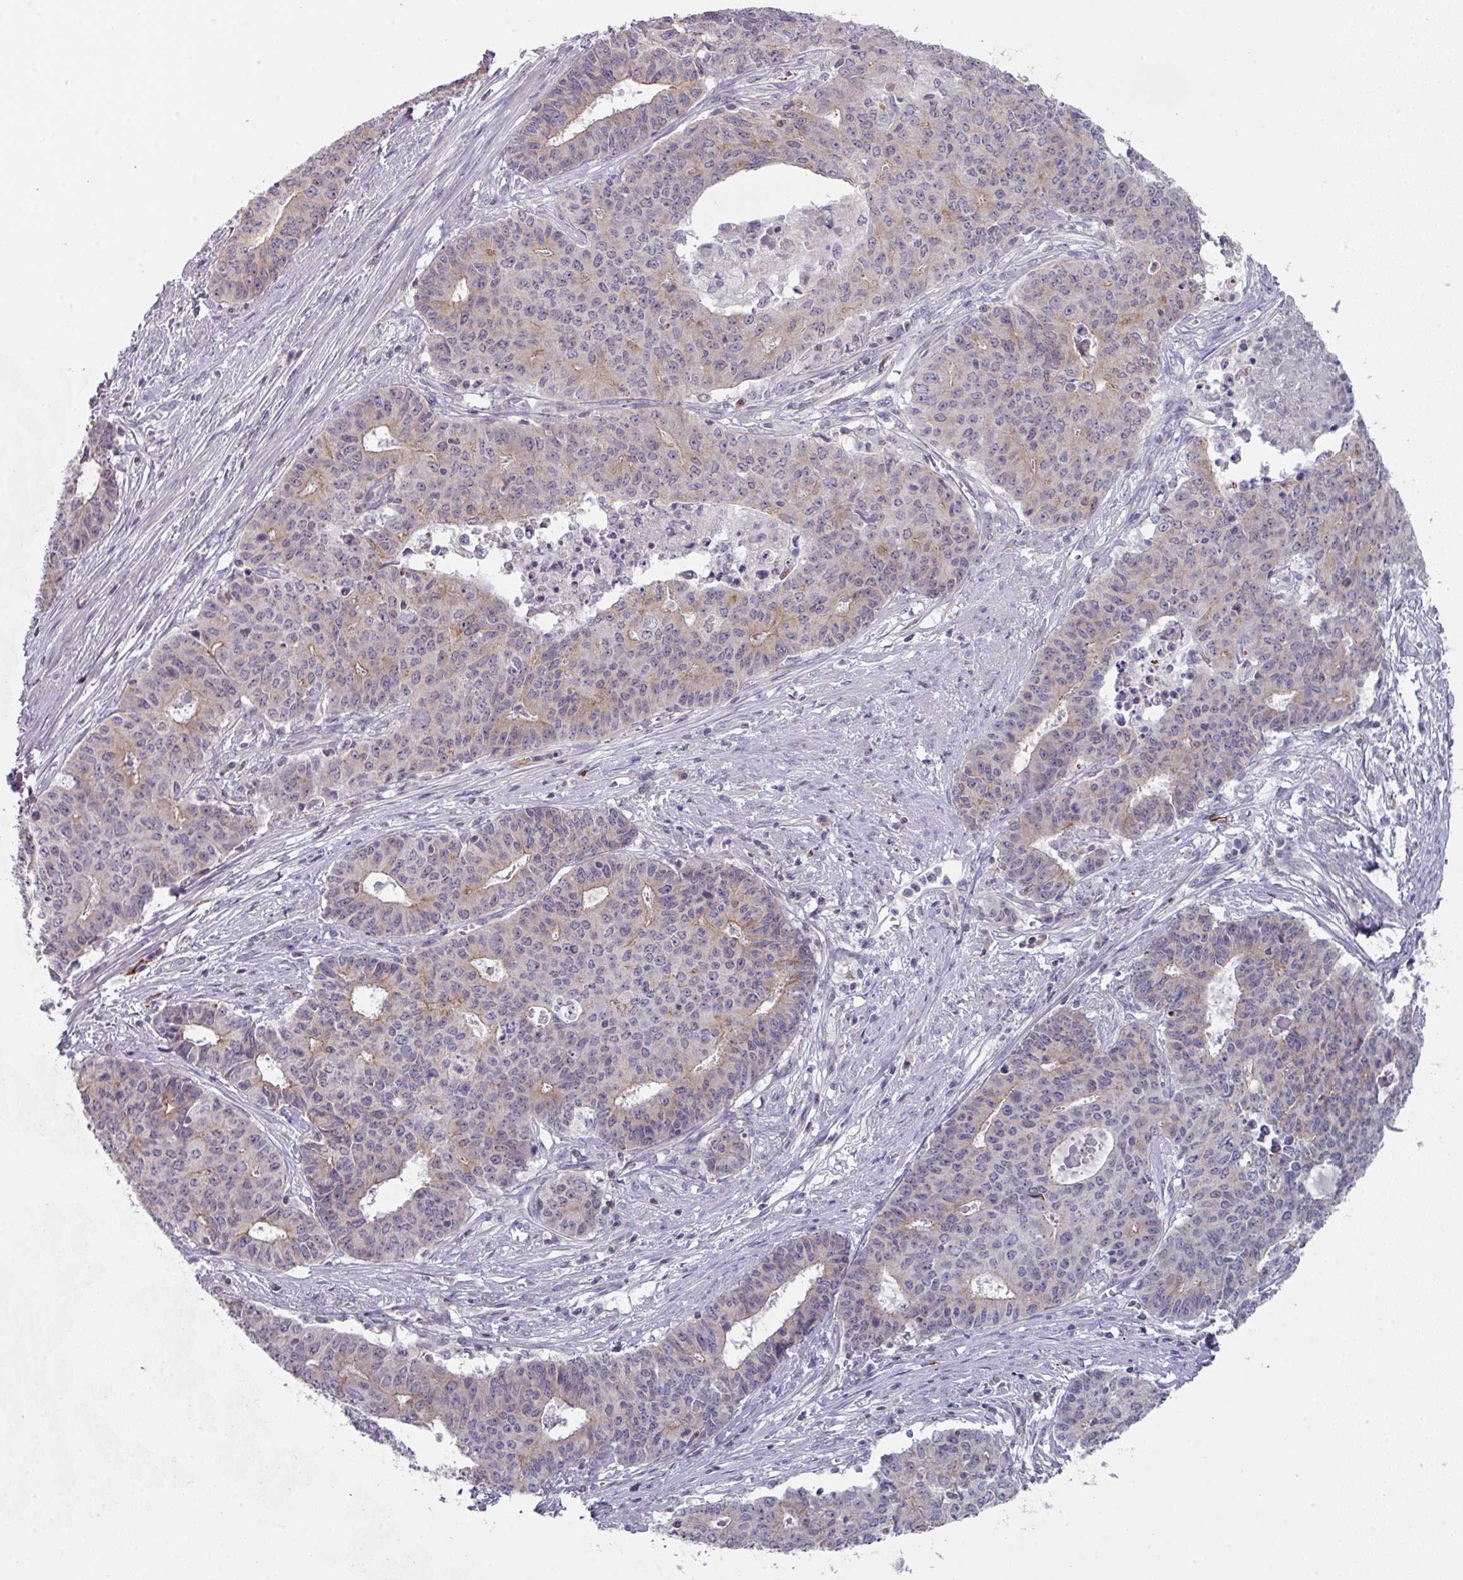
{"staining": {"intensity": "weak", "quantity": "<25%", "location": "cytoplasmic/membranous"}, "tissue": "endometrial cancer", "cell_type": "Tumor cells", "image_type": "cancer", "snomed": [{"axis": "morphology", "description": "Adenocarcinoma, NOS"}, {"axis": "topography", "description": "Endometrium"}], "caption": "This is an IHC histopathology image of human endometrial adenocarcinoma. There is no expression in tumor cells.", "gene": "DCAF12L2", "patient": {"sex": "female", "age": 59}}